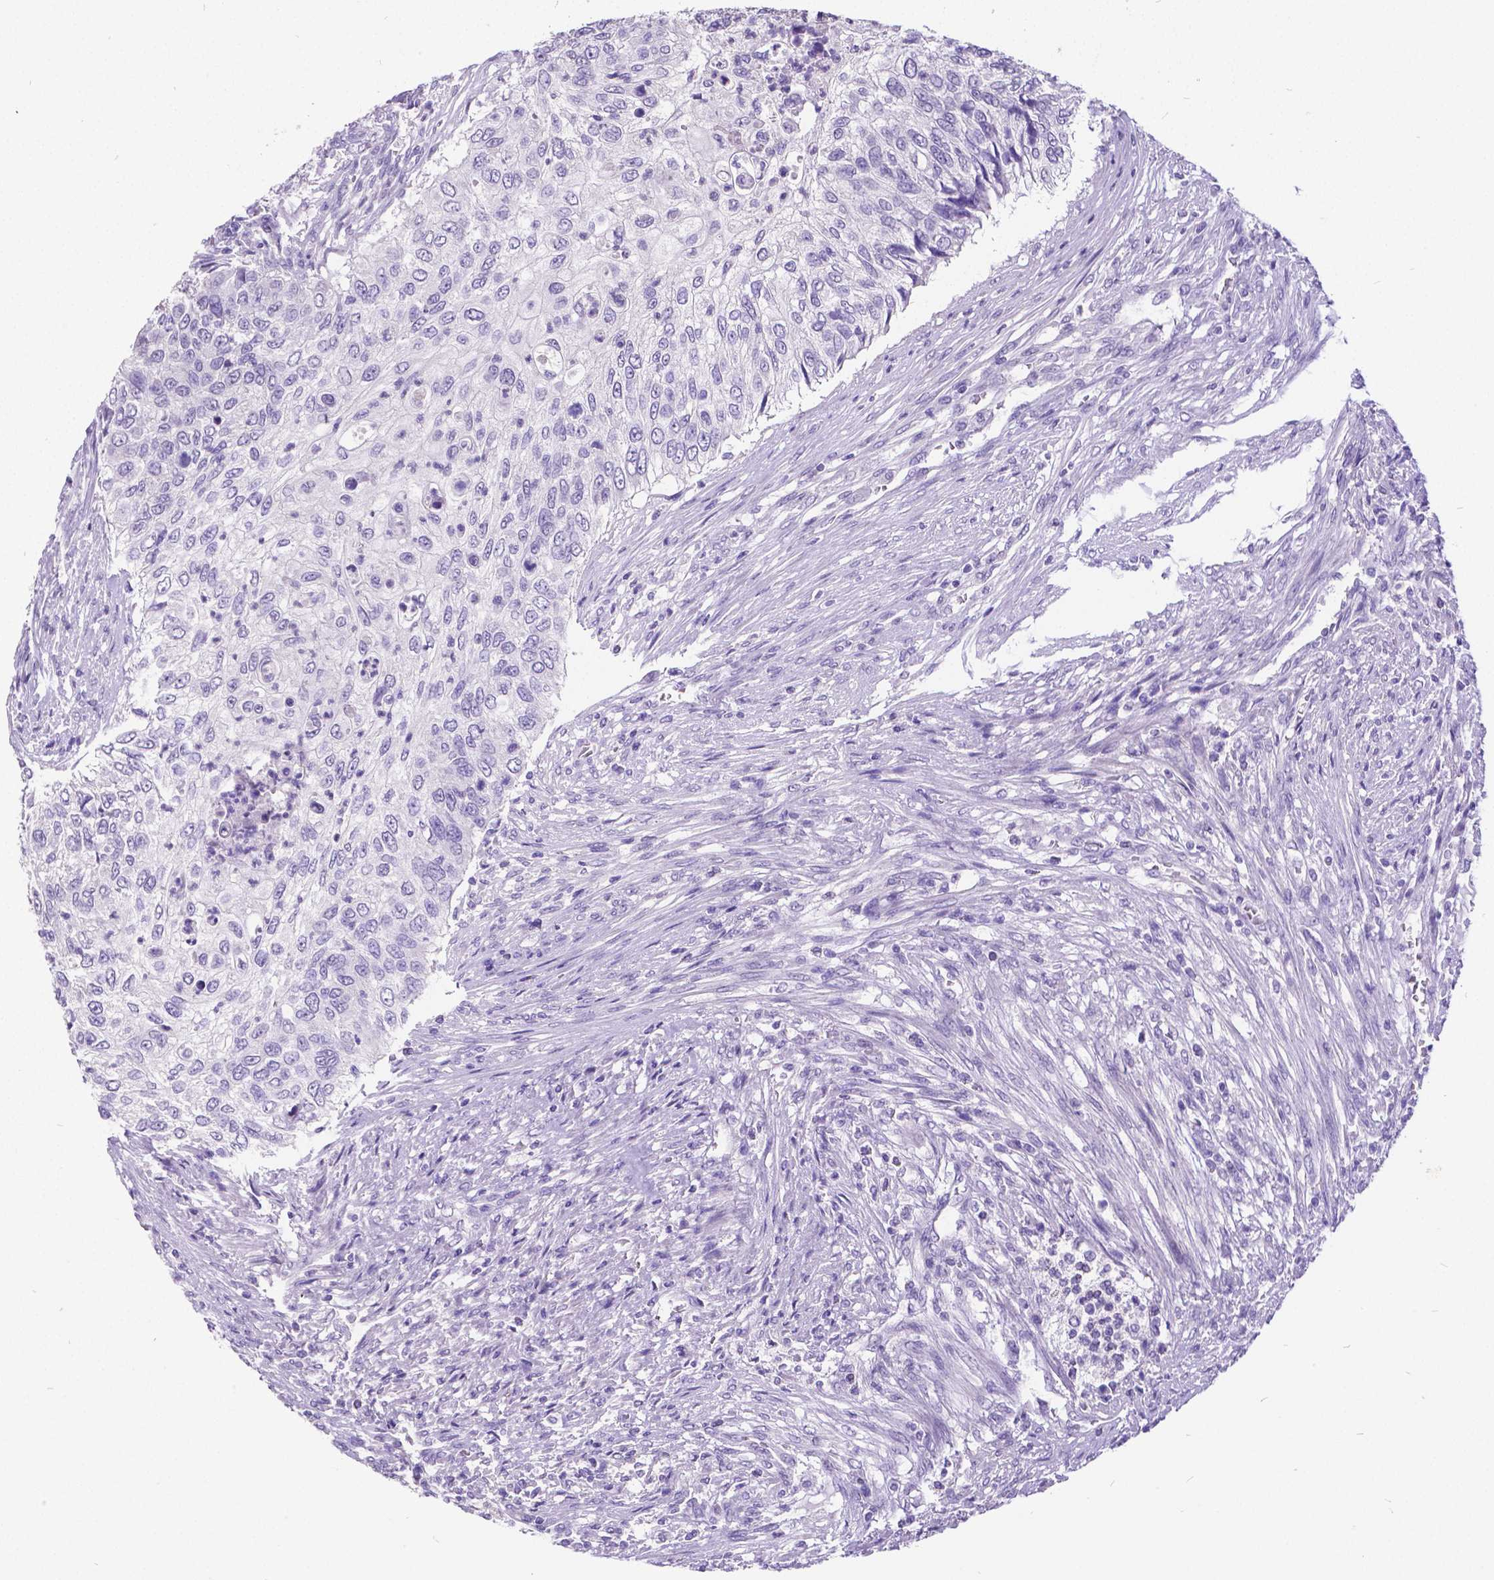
{"staining": {"intensity": "negative", "quantity": "none", "location": "none"}, "tissue": "urothelial cancer", "cell_type": "Tumor cells", "image_type": "cancer", "snomed": [{"axis": "morphology", "description": "Urothelial carcinoma, High grade"}, {"axis": "topography", "description": "Urinary bladder"}], "caption": "This is an immunohistochemistry histopathology image of human high-grade urothelial carcinoma. There is no positivity in tumor cells.", "gene": "SATB2", "patient": {"sex": "female", "age": 60}}